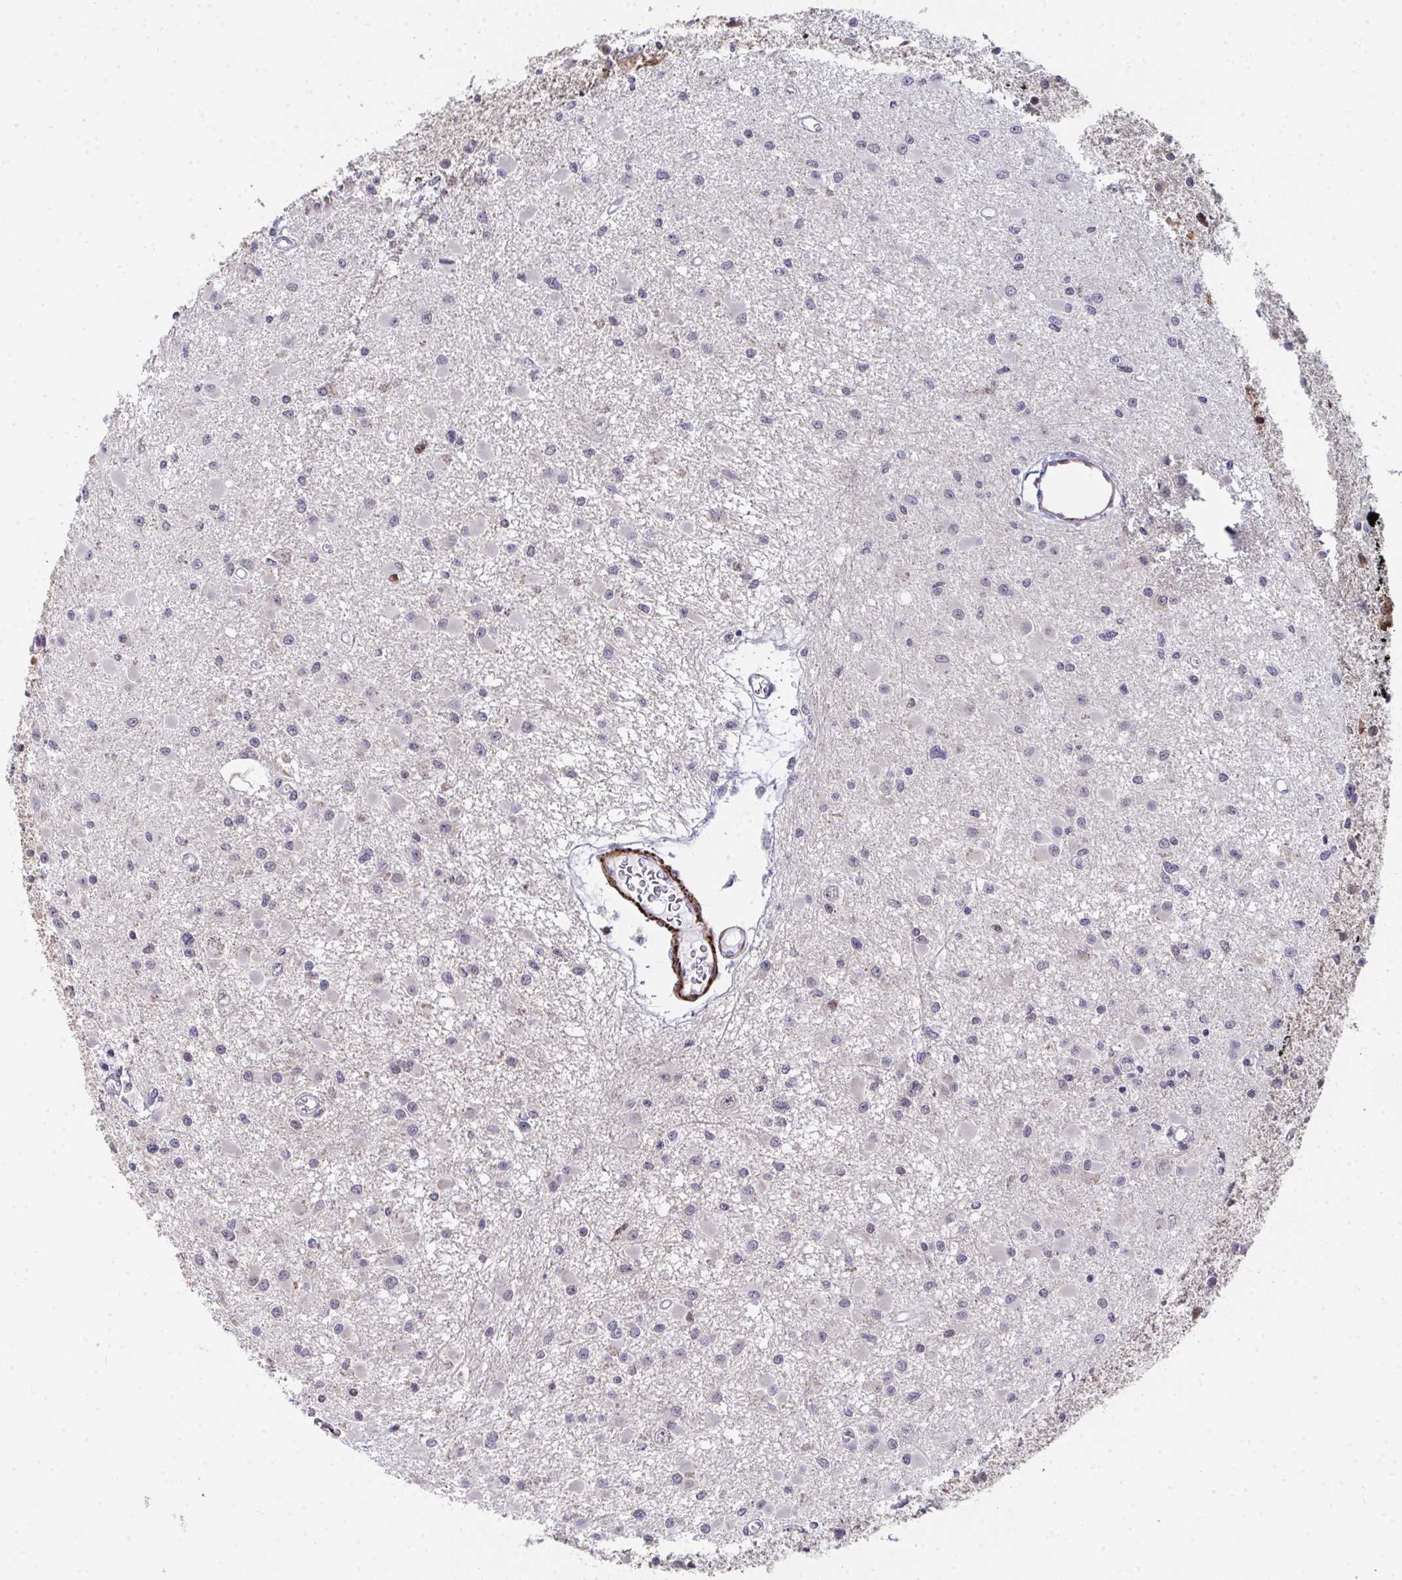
{"staining": {"intensity": "negative", "quantity": "none", "location": "none"}, "tissue": "glioma", "cell_type": "Tumor cells", "image_type": "cancer", "snomed": [{"axis": "morphology", "description": "Glioma, malignant, High grade"}, {"axis": "topography", "description": "Brain"}], "caption": "Immunohistochemistry image of neoplastic tissue: human glioma stained with DAB shows no significant protein expression in tumor cells.", "gene": "GINS2", "patient": {"sex": "male", "age": 54}}